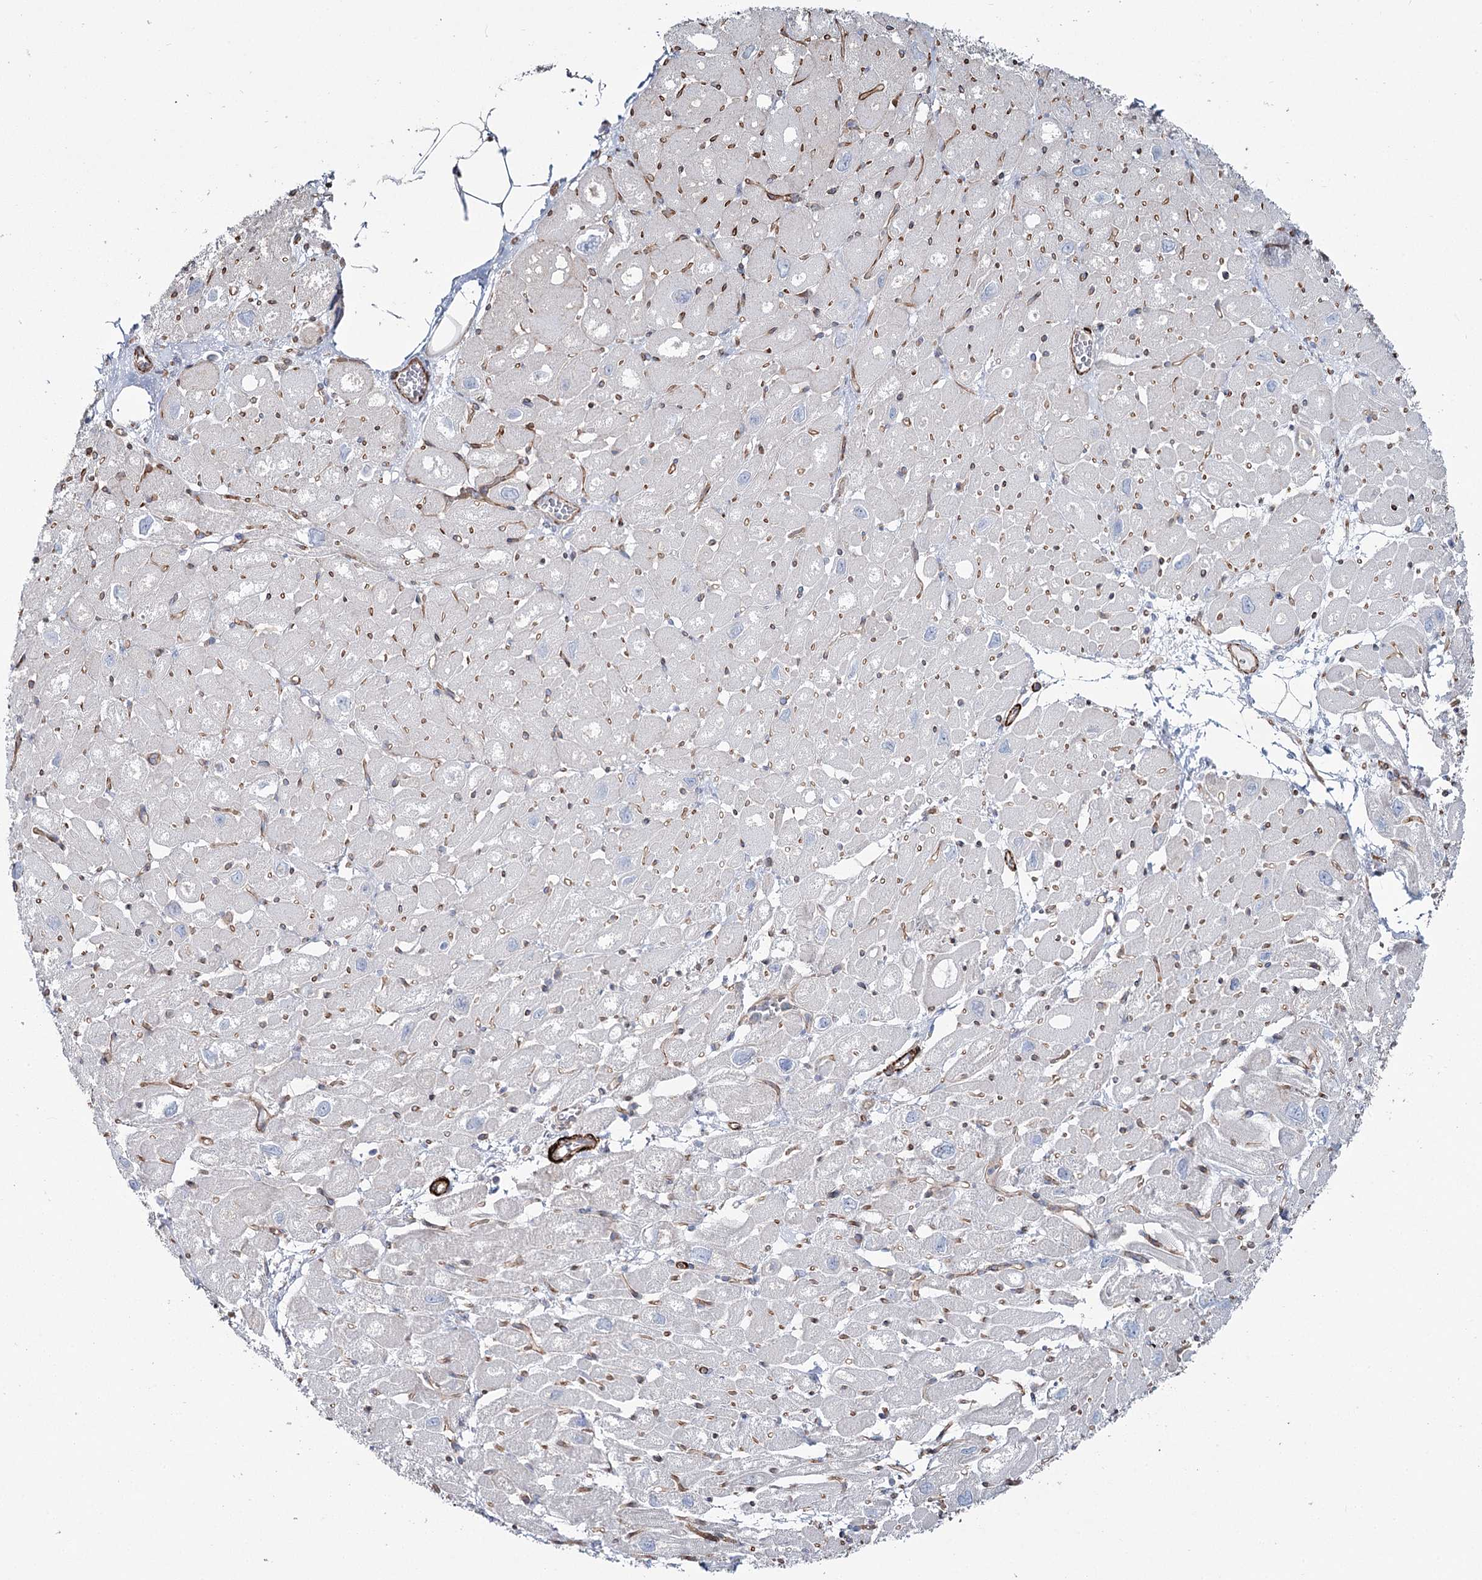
{"staining": {"intensity": "negative", "quantity": "none", "location": "none"}, "tissue": "heart muscle", "cell_type": "Cardiomyocytes", "image_type": "normal", "snomed": [{"axis": "morphology", "description": "Normal tissue, NOS"}, {"axis": "topography", "description": "Heart"}], "caption": "Cardiomyocytes are negative for brown protein staining in benign heart muscle. (Immunohistochemistry (ihc), brightfield microscopy, high magnification).", "gene": "SUMF1", "patient": {"sex": "male", "age": 50}}